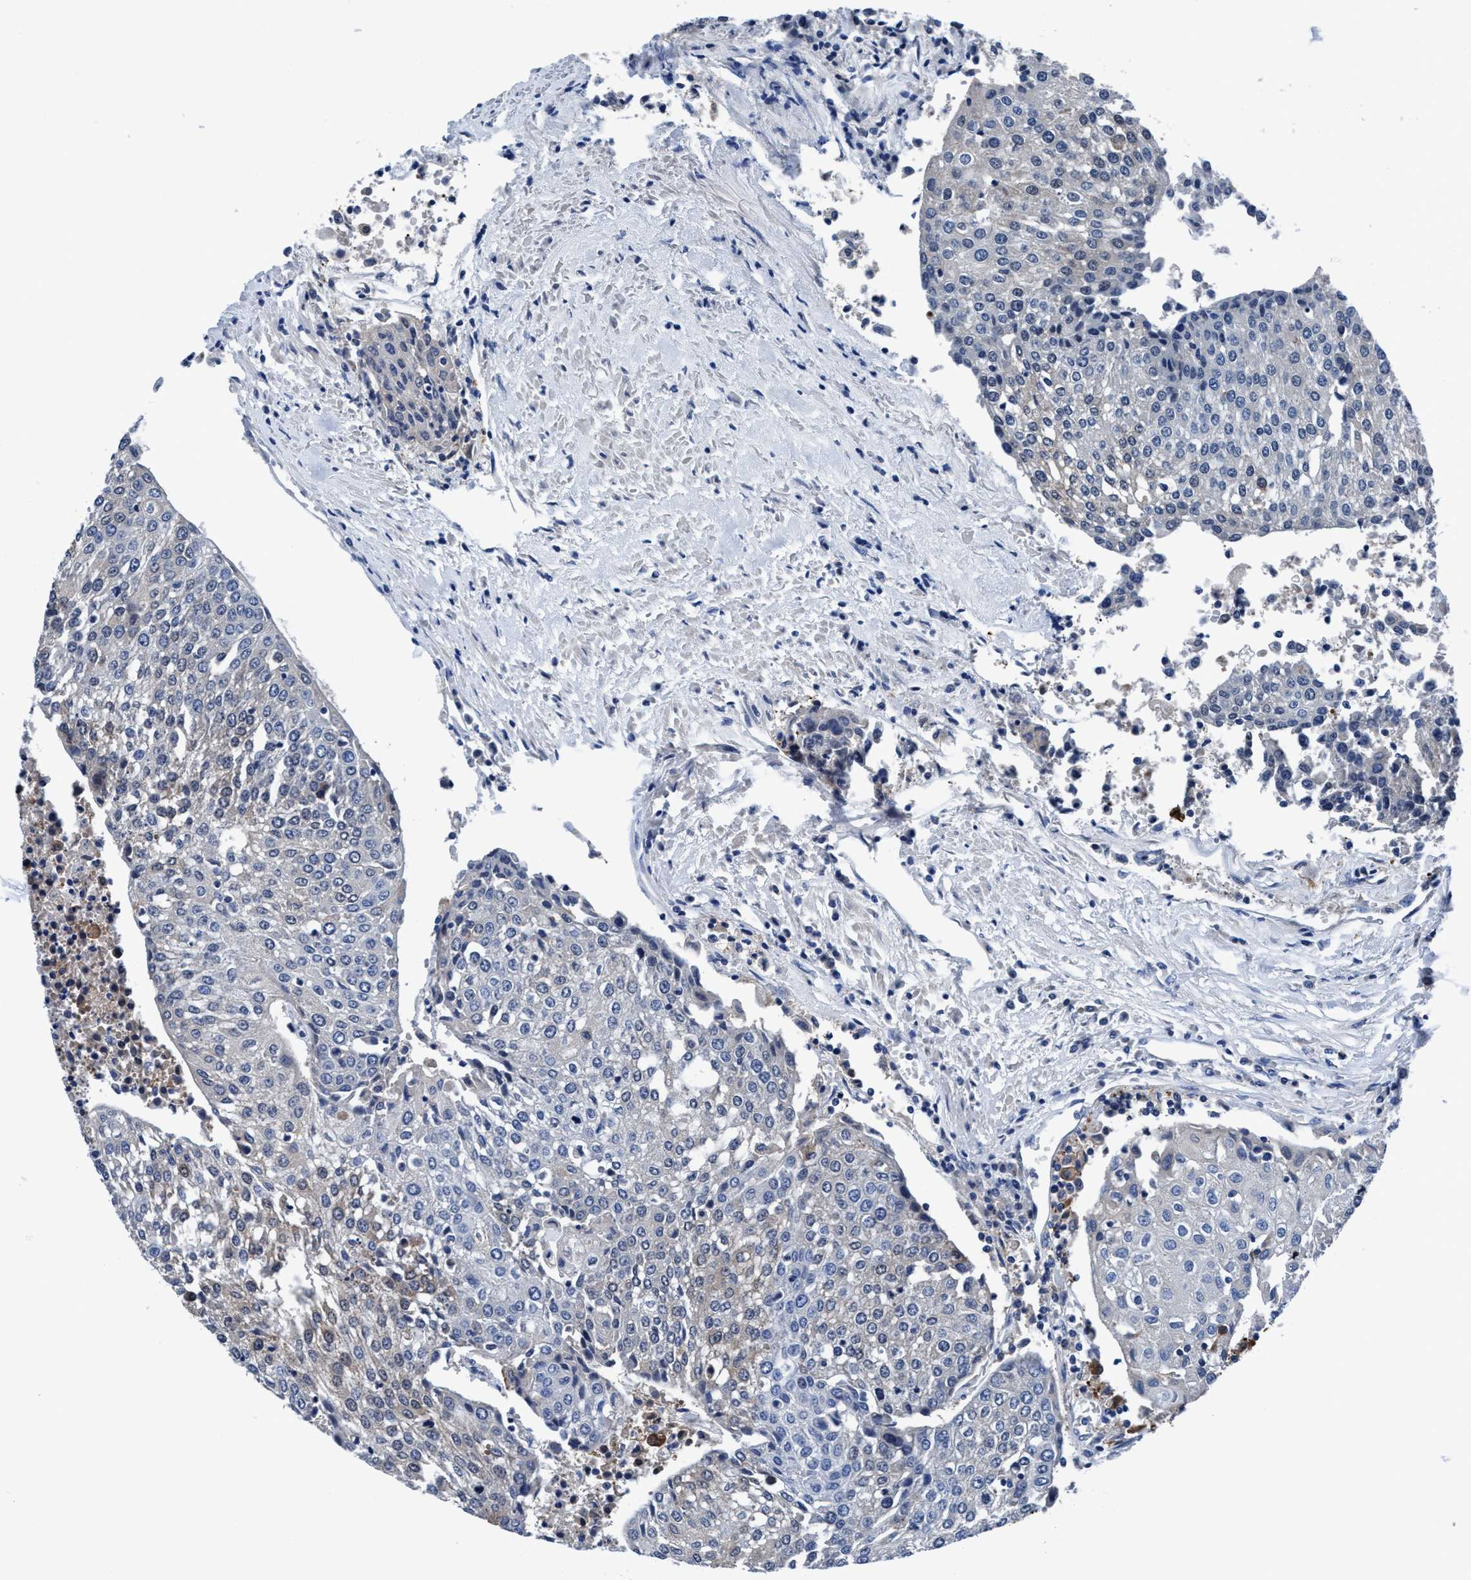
{"staining": {"intensity": "weak", "quantity": "<25%", "location": "cytoplasmic/membranous"}, "tissue": "urothelial cancer", "cell_type": "Tumor cells", "image_type": "cancer", "snomed": [{"axis": "morphology", "description": "Urothelial carcinoma, High grade"}, {"axis": "topography", "description": "Urinary bladder"}], "caption": "Human urothelial carcinoma (high-grade) stained for a protein using IHC reveals no positivity in tumor cells.", "gene": "TMEM94", "patient": {"sex": "female", "age": 85}}